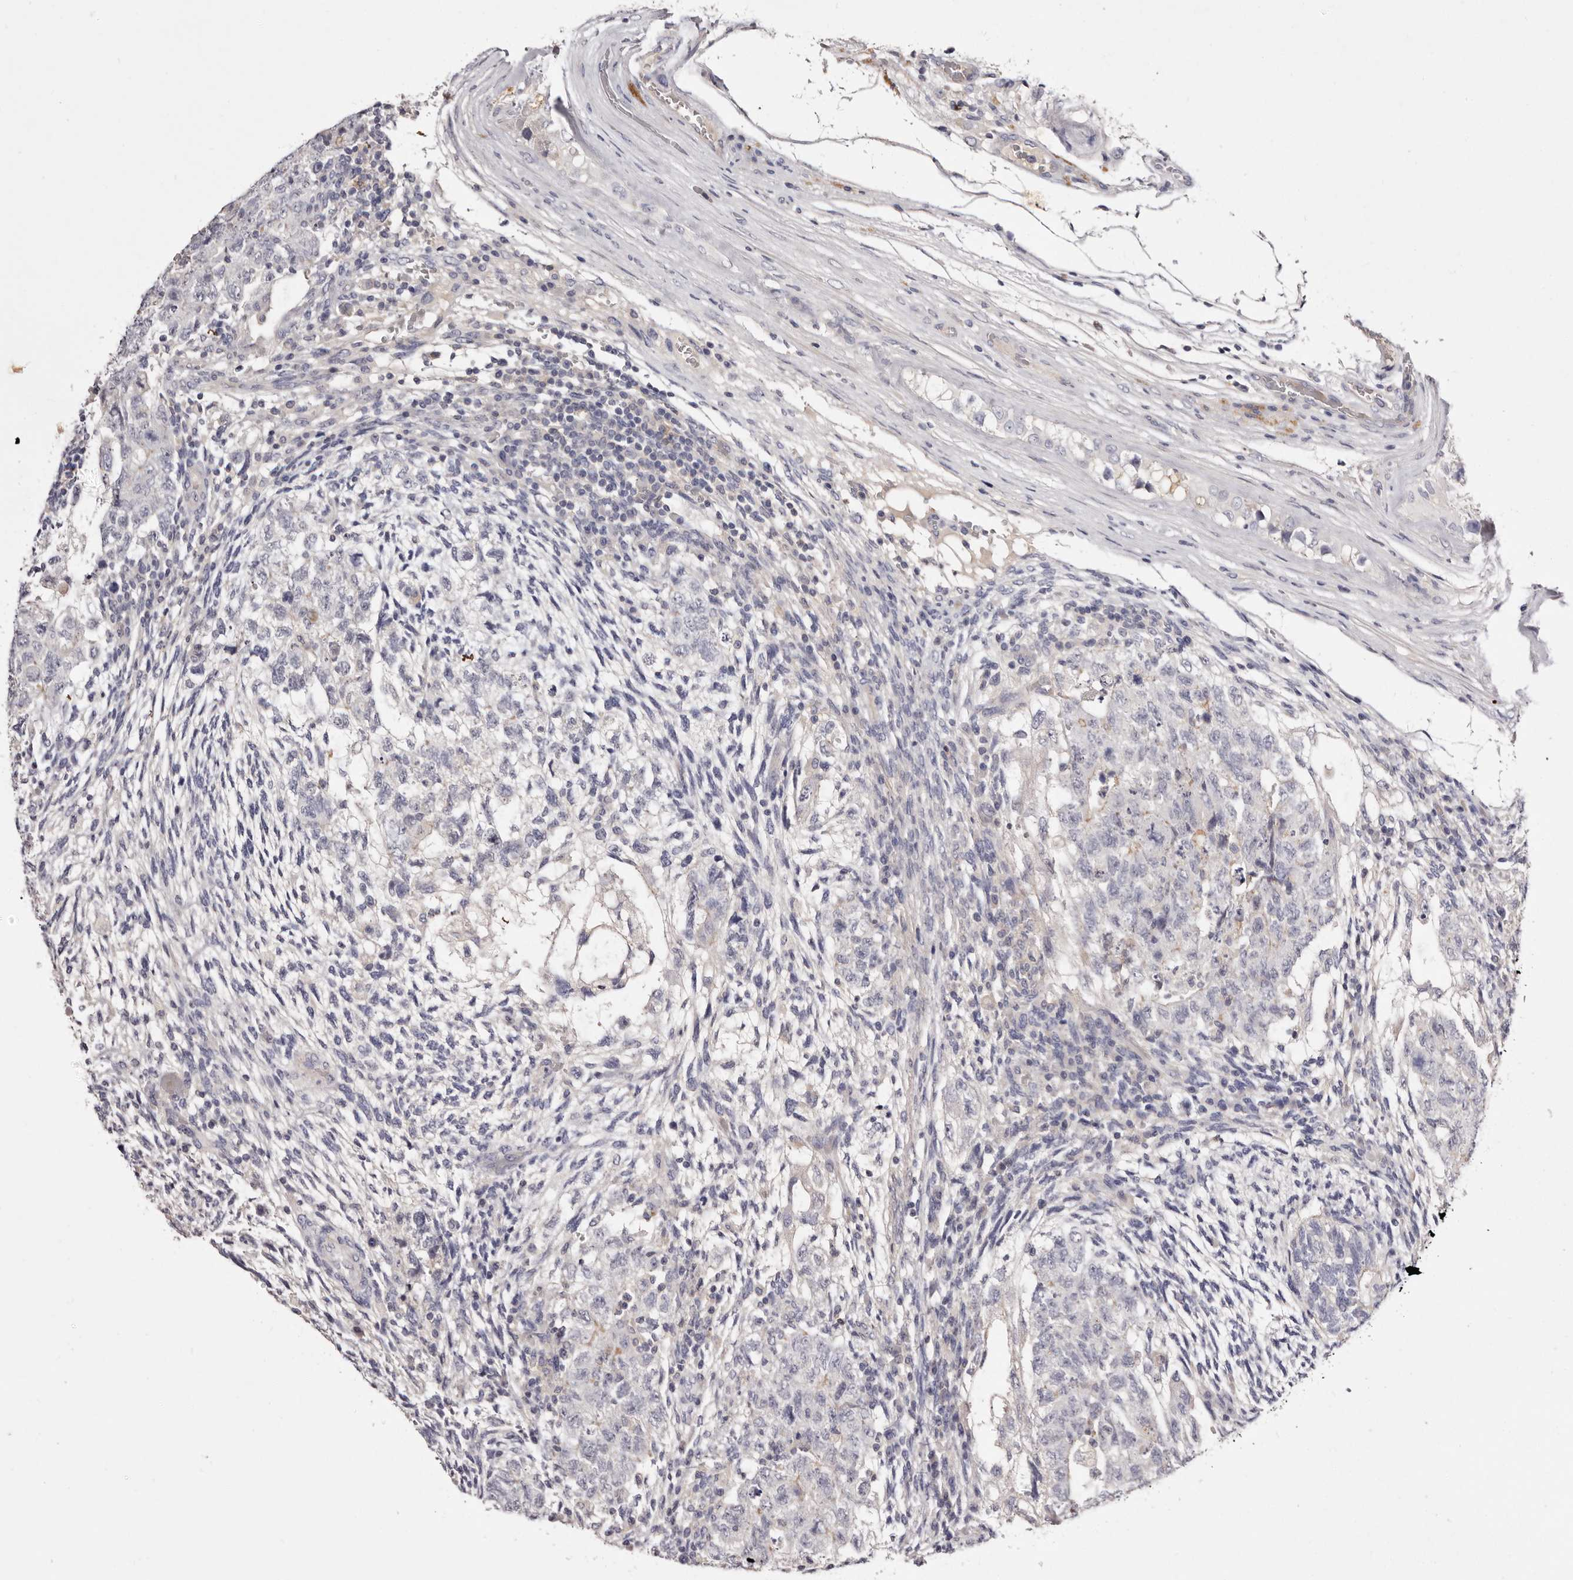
{"staining": {"intensity": "negative", "quantity": "none", "location": "none"}, "tissue": "testis cancer", "cell_type": "Tumor cells", "image_type": "cancer", "snomed": [{"axis": "morphology", "description": "Normal tissue, NOS"}, {"axis": "morphology", "description": "Carcinoma, Embryonal, NOS"}, {"axis": "topography", "description": "Testis"}], "caption": "Micrograph shows no protein positivity in tumor cells of testis cancer (embryonal carcinoma) tissue.", "gene": "S1PR5", "patient": {"sex": "male", "age": 36}}